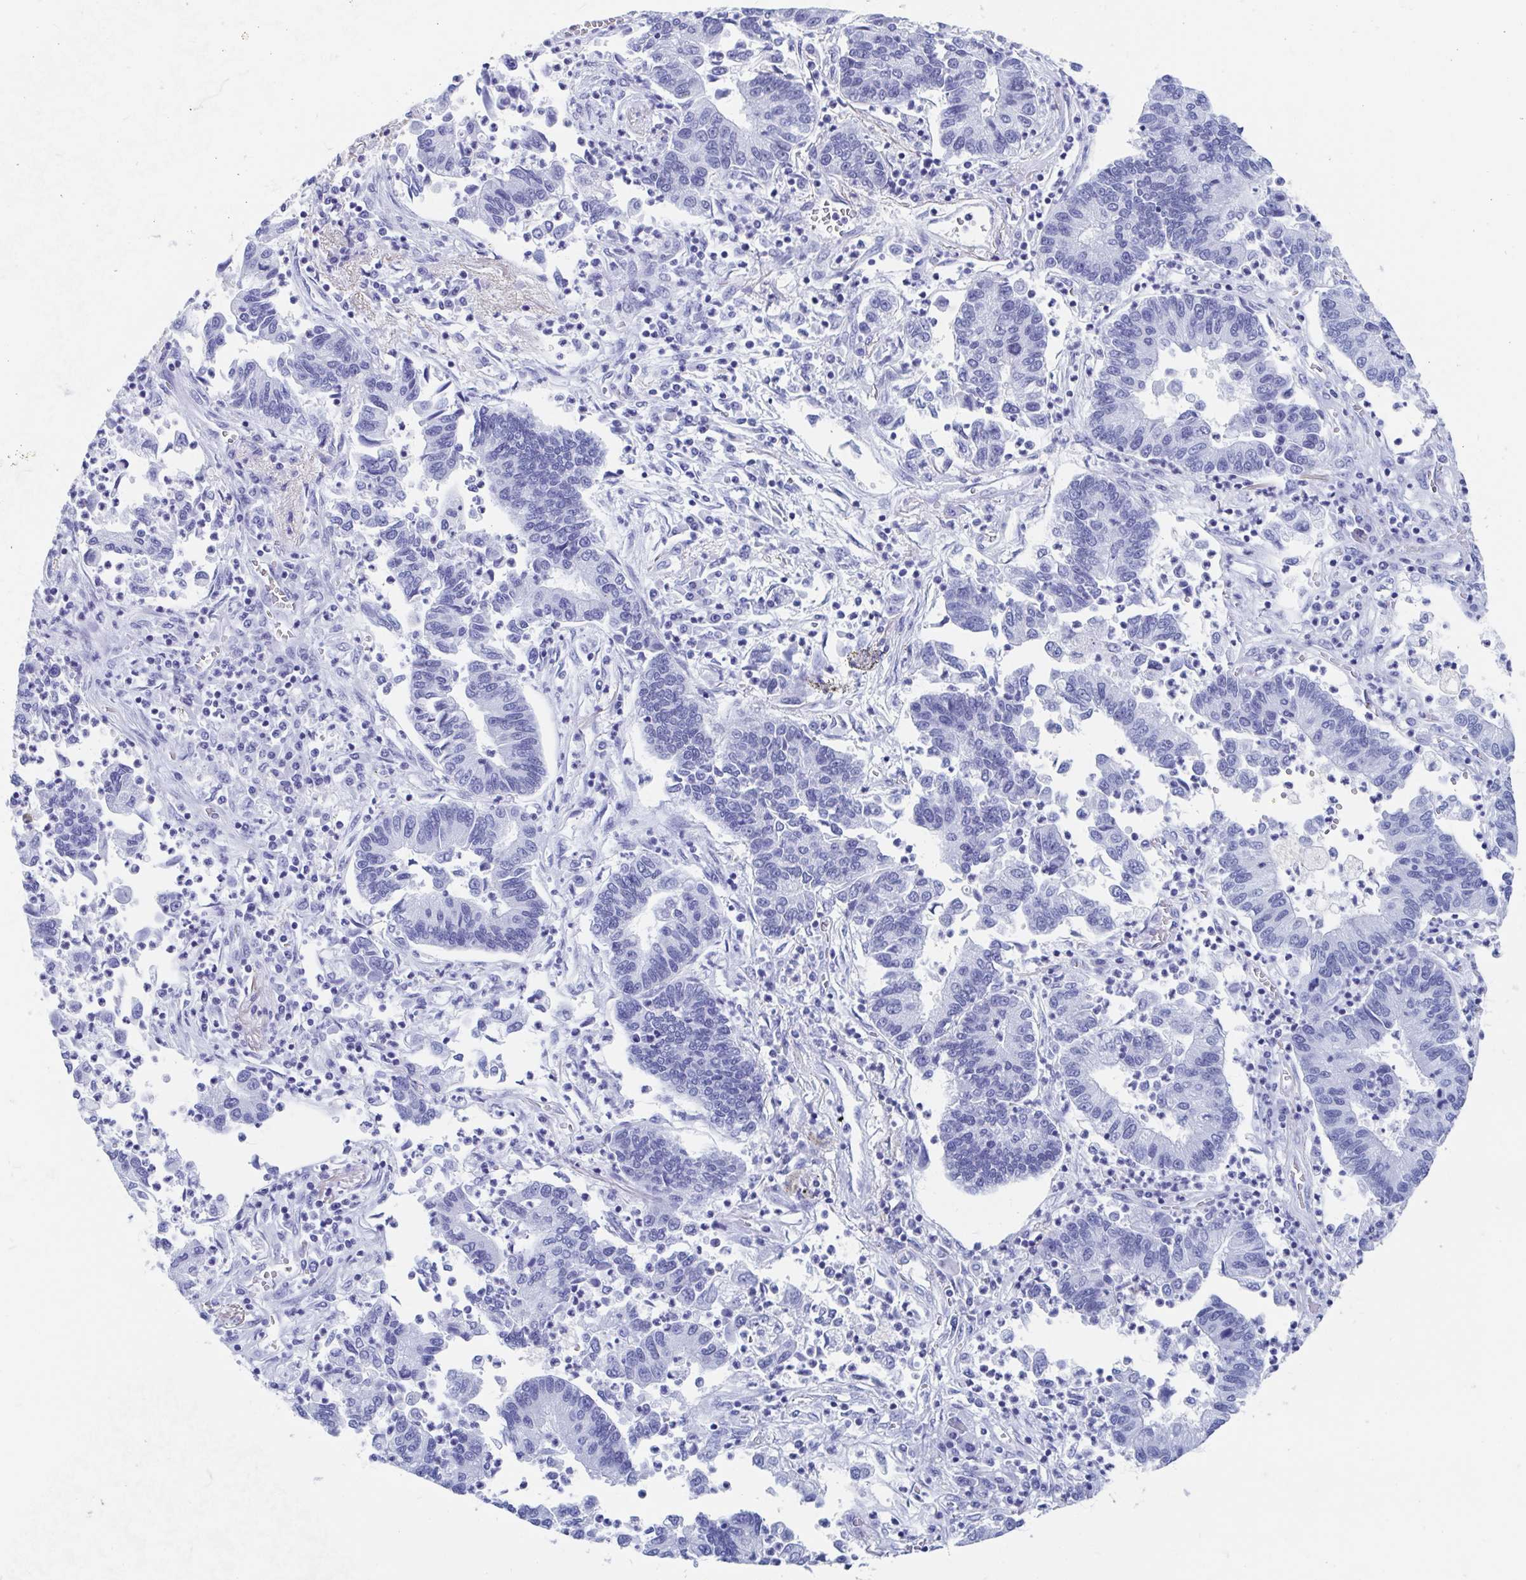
{"staining": {"intensity": "negative", "quantity": "none", "location": "none"}, "tissue": "lung cancer", "cell_type": "Tumor cells", "image_type": "cancer", "snomed": [{"axis": "morphology", "description": "Adenocarcinoma, NOS"}, {"axis": "topography", "description": "Lung"}], "caption": "Immunohistochemical staining of lung adenocarcinoma reveals no significant expression in tumor cells.", "gene": "HDGFL1", "patient": {"sex": "female", "age": 57}}